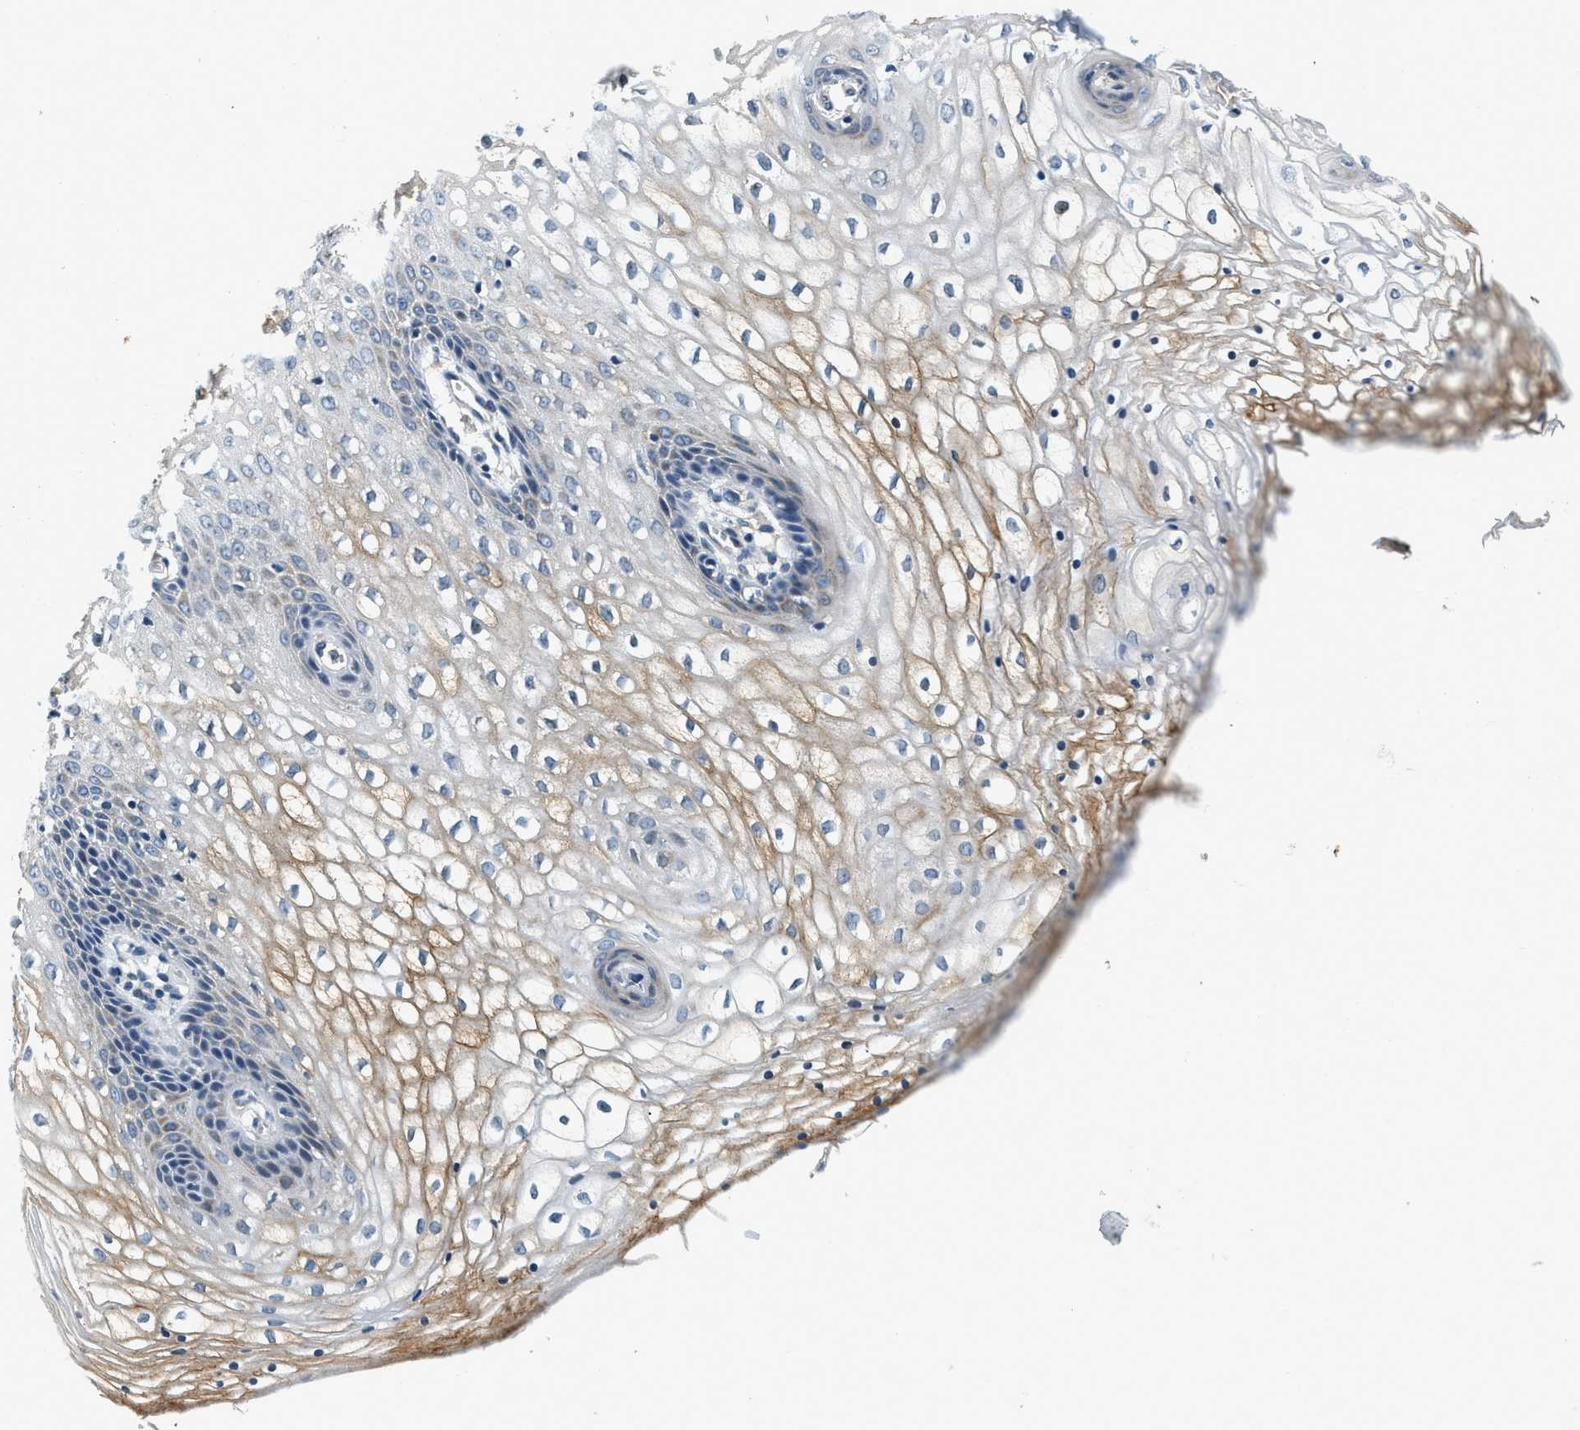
{"staining": {"intensity": "moderate", "quantity": "<25%", "location": "cytoplasmic/membranous"}, "tissue": "vagina", "cell_type": "Squamous epithelial cells", "image_type": "normal", "snomed": [{"axis": "morphology", "description": "Normal tissue, NOS"}, {"axis": "topography", "description": "Vagina"}], "caption": "Vagina stained with DAB IHC reveals low levels of moderate cytoplasmic/membranous positivity in approximately <25% of squamous epithelial cells.", "gene": "YAE1", "patient": {"sex": "female", "age": 34}}